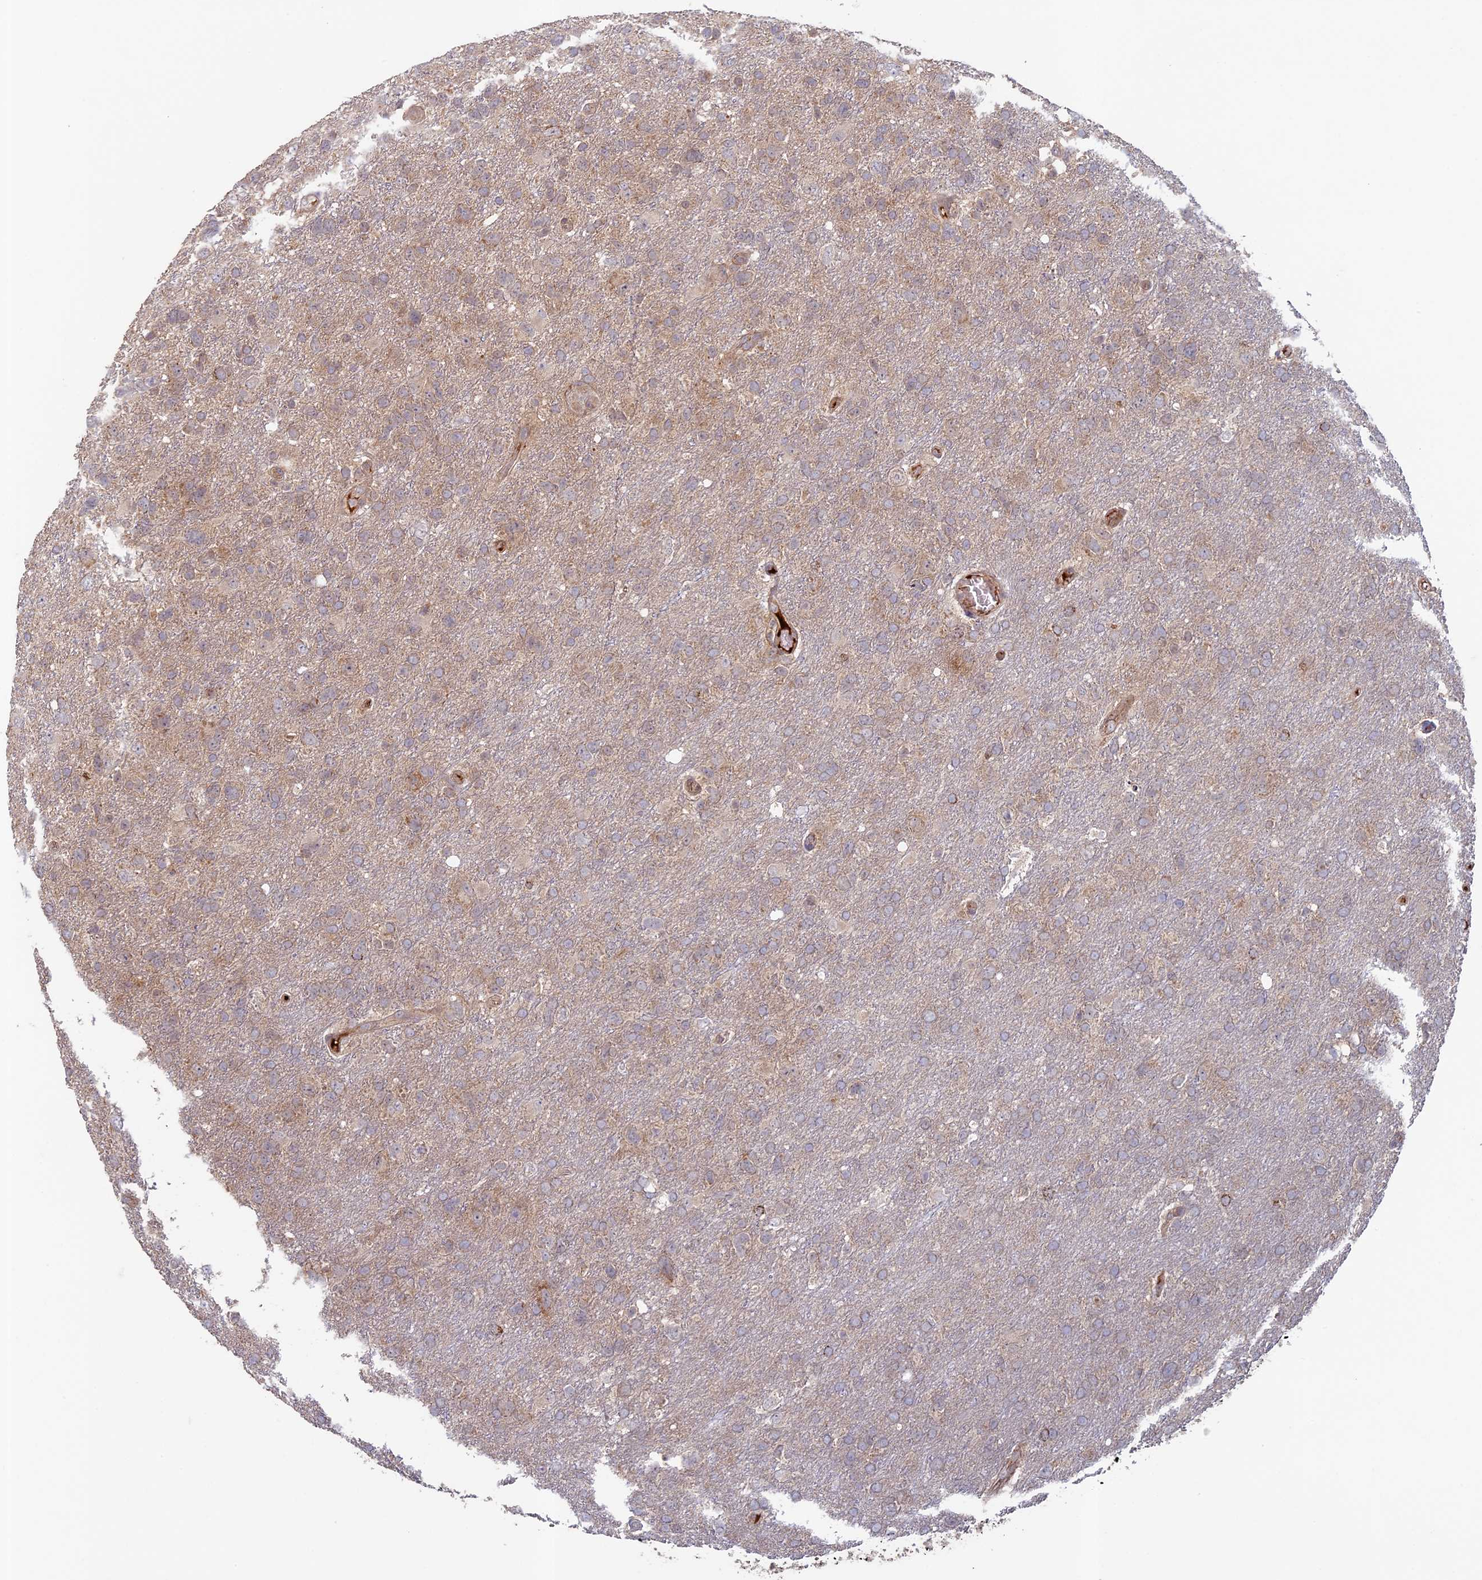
{"staining": {"intensity": "weak", "quantity": ">75%", "location": "cytoplasmic/membranous"}, "tissue": "glioma", "cell_type": "Tumor cells", "image_type": "cancer", "snomed": [{"axis": "morphology", "description": "Glioma, malignant, High grade"}, {"axis": "topography", "description": "Brain"}], "caption": "Tumor cells reveal low levels of weak cytoplasmic/membranous staining in approximately >75% of cells in human malignant high-grade glioma.", "gene": "RCCD1", "patient": {"sex": "male", "age": 61}}